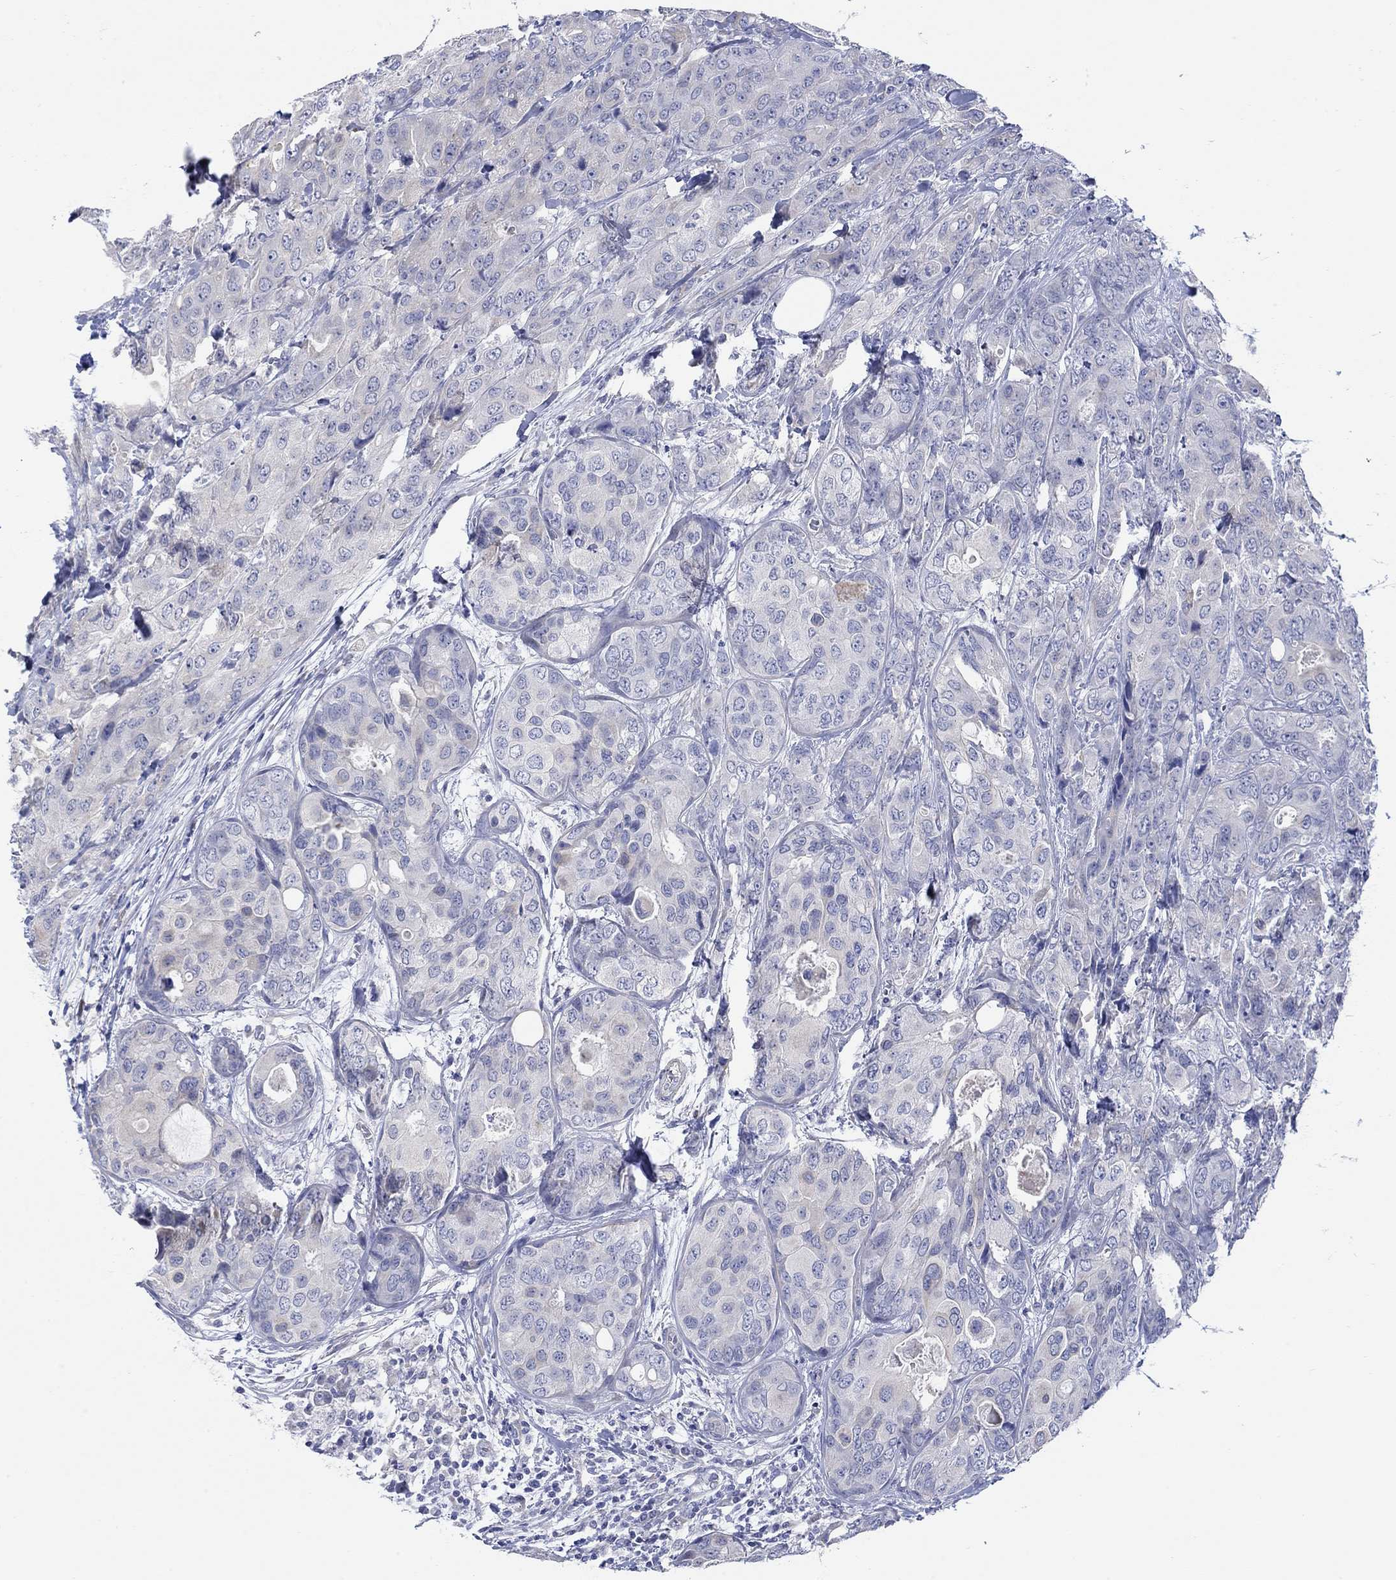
{"staining": {"intensity": "negative", "quantity": "none", "location": "none"}, "tissue": "breast cancer", "cell_type": "Tumor cells", "image_type": "cancer", "snomed": [{"axis": "morphology", "description": "Duct carcinoma"}, {"axis": "topography", "description": "Breast"}], "caption": "The micrograph reveals no staining of tumor cells in breast cancer (infiltrating ductal carcinoma).", "gene": "KRT222", "patient": {"sex": "female", "age": 43}}